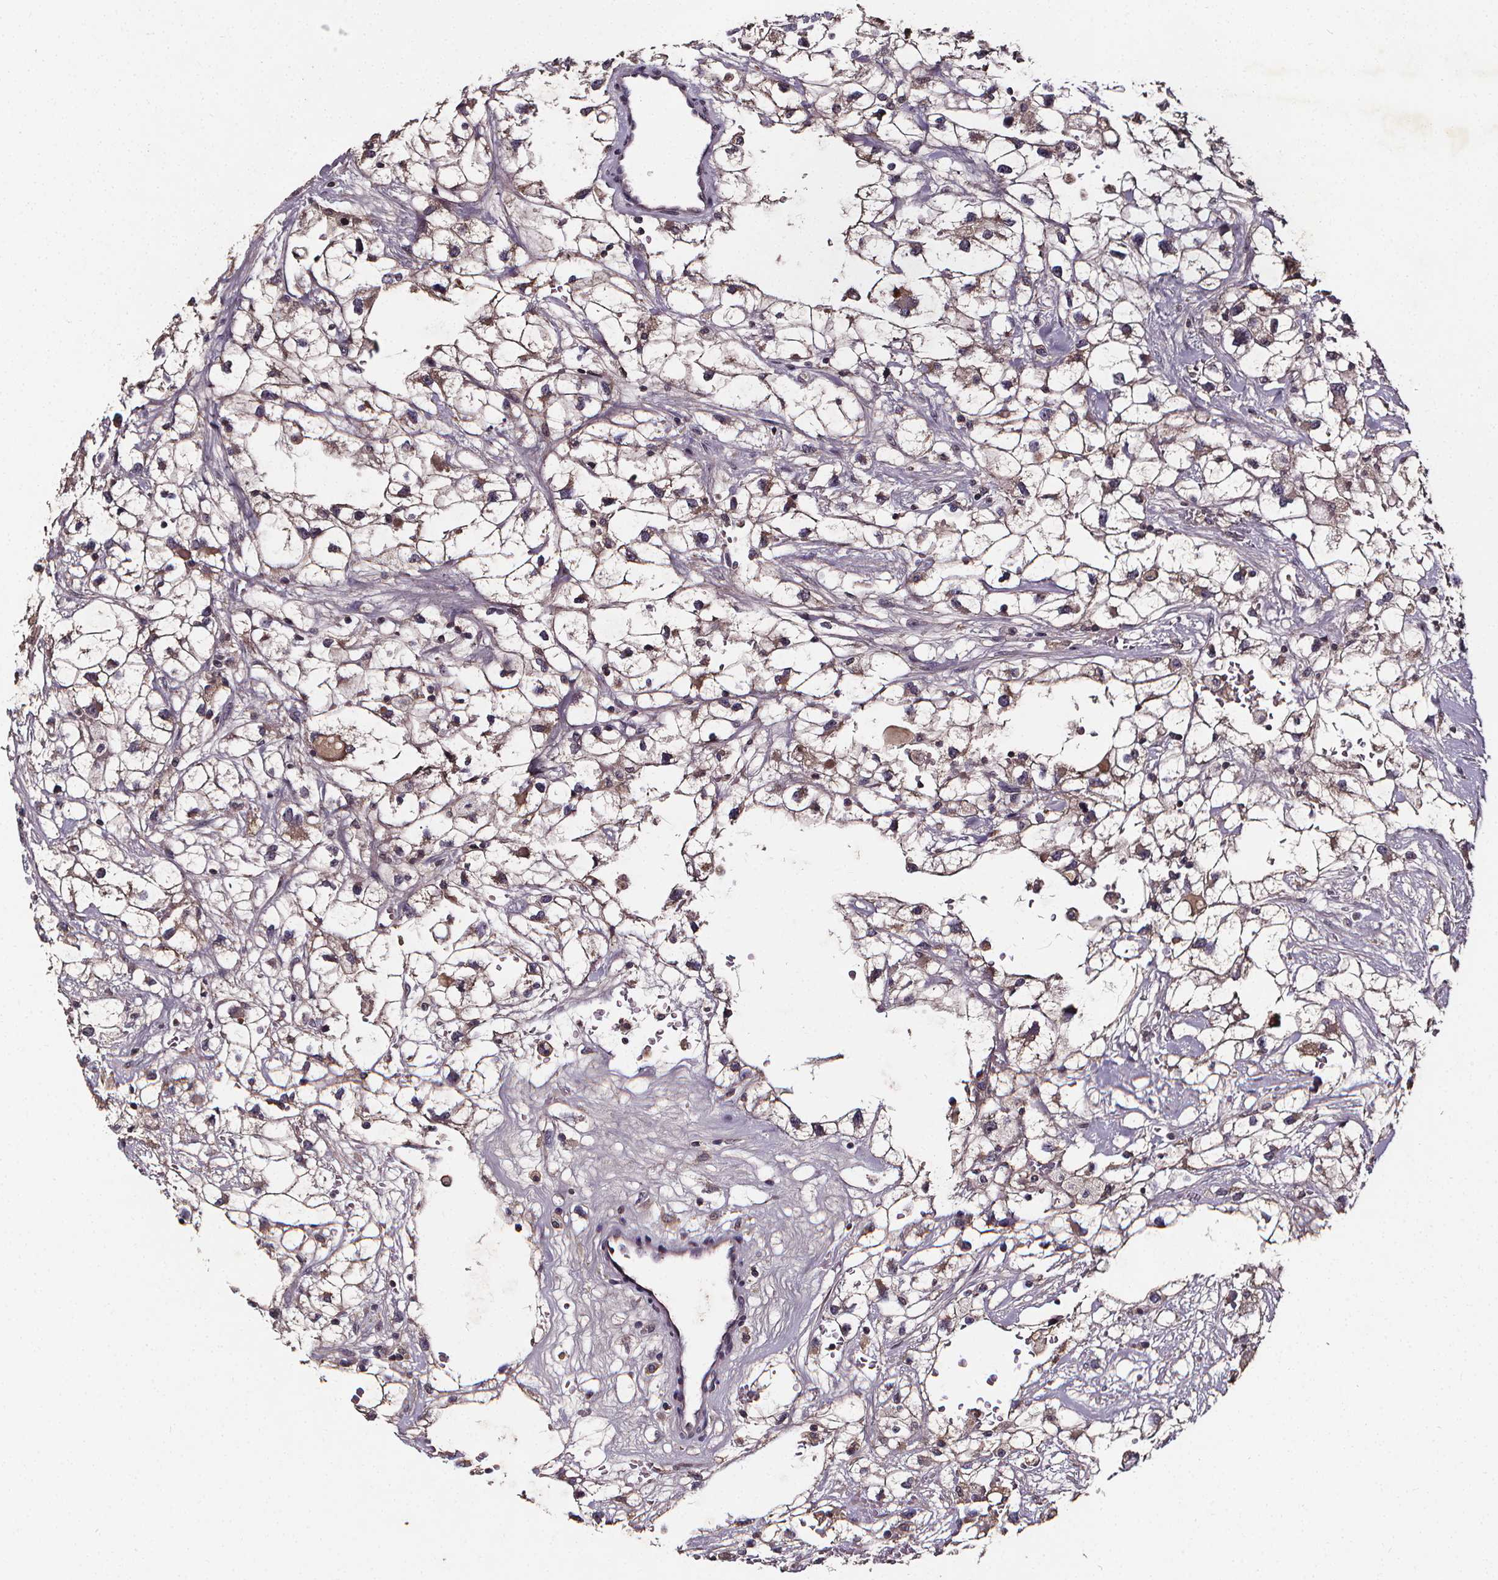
{"staining": {"intensity": "weak", "quantity": "25%-75%", "location": "cytoplasmic/membranous"}, "tissue": "renal cancer", "cell_type": "Tumor cells", "image_type": "cancer", "snomed": [{"axis": "morphology", "description": "Adenocarcinoma, NOS"}, {"axis": "topography", "description": "Kidney"}], "caption": "Human renal adenocarcinoma stained with a brown dye exhibits weak cytoplasmic/membranous positive positivity in approximately 25%-75% of tumor cells.", "gene": "SPAG8", "patient": {"sex": "male", "age": 59}}